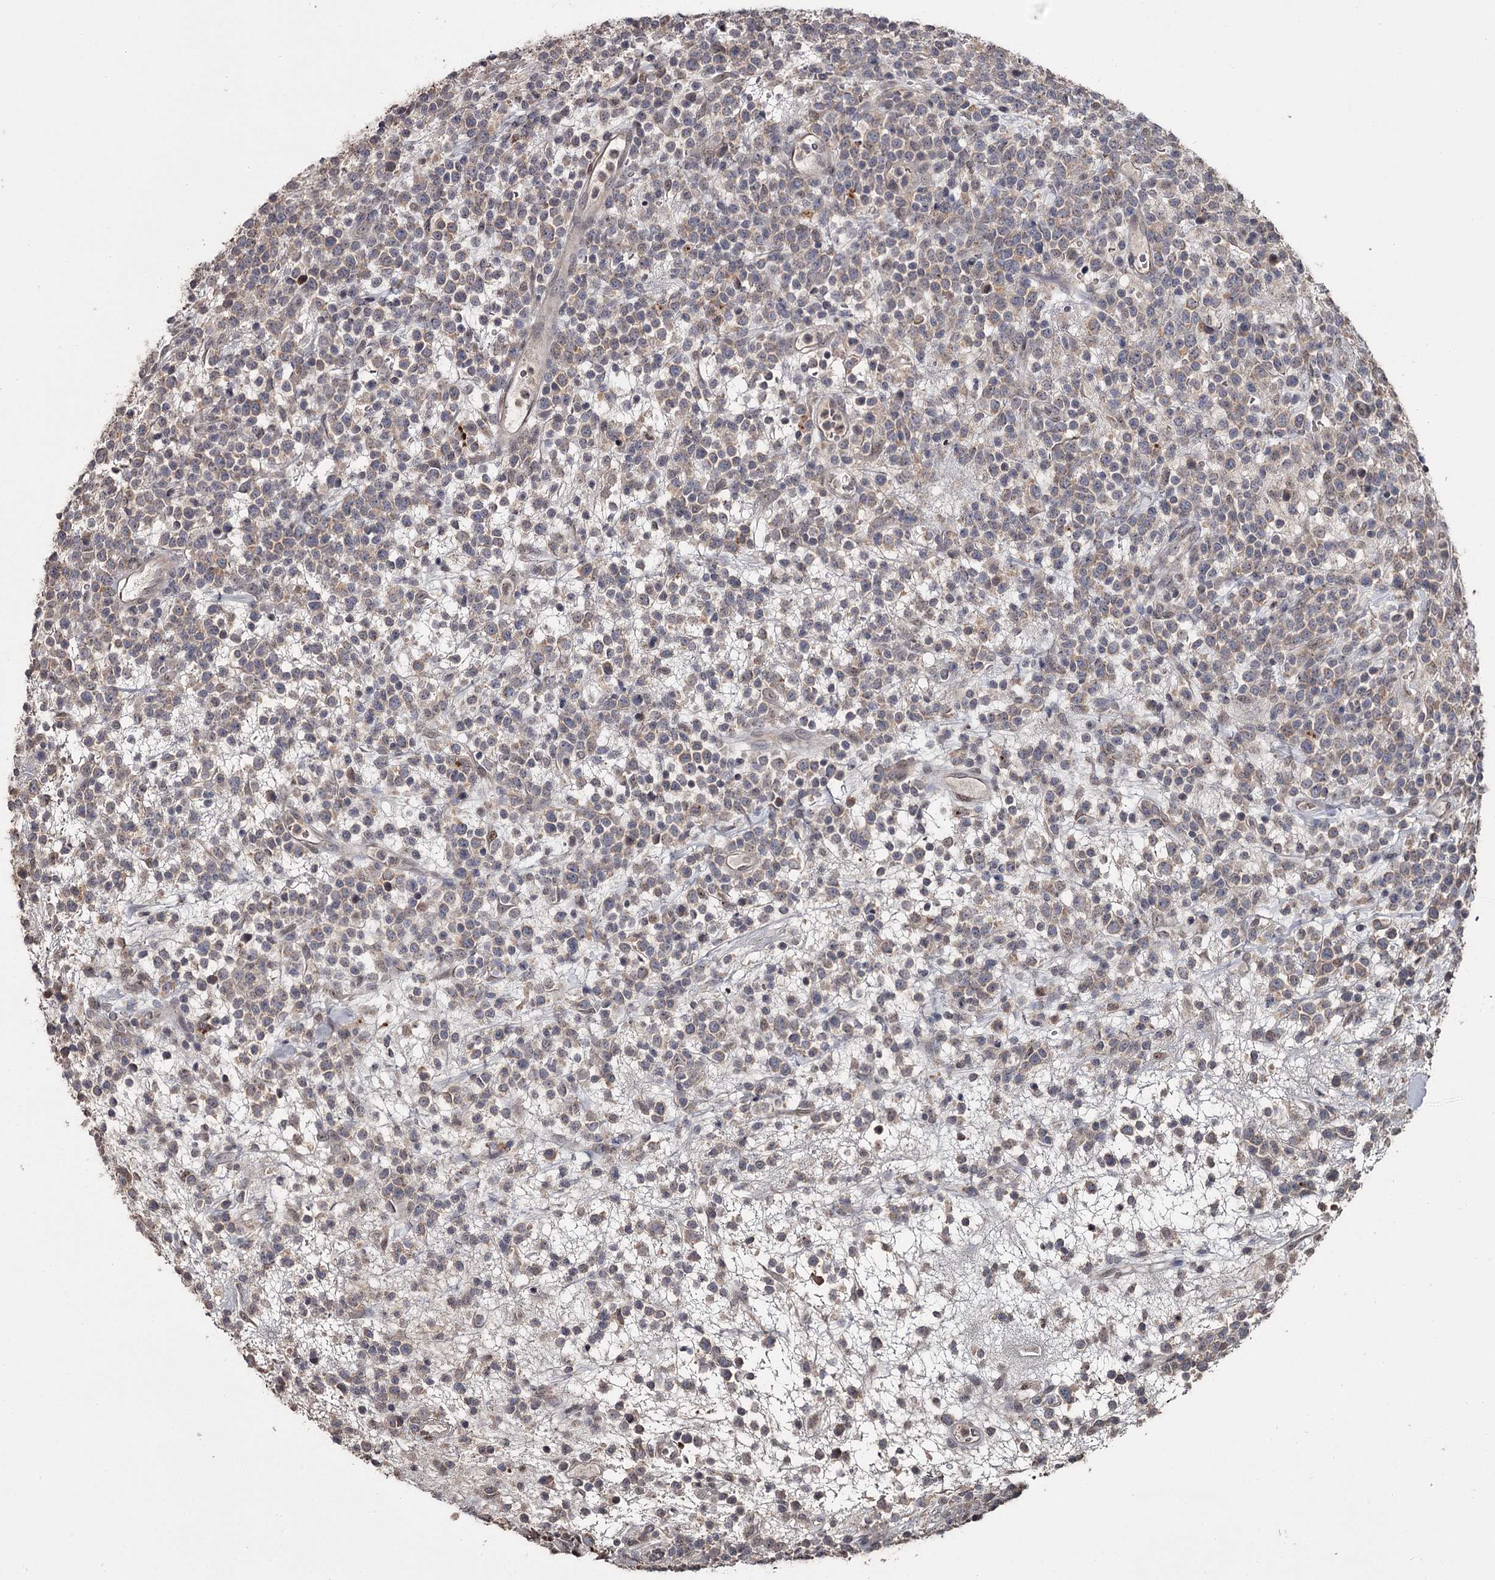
{"staining": {"intensity": "weak", "quantity": ">75%", "location": "cytoplasmic/membranous"}, "tissue": "lymphoma", "cell_type": "Tumor cells", "image_type": "cancer", "snomed": [{"axis": "morphology", "description": "Malignant lymphoma, non-Hodgkin's type, High grade"}, {"axis": "topography", "description": "Colon"}], "caption": "Immunohistochemical staining of human high-grade malignant lymphoma, non-Hodgkin's type shows low levels of weak cytoplasmic/membranous protein expression in about >75% of tumor cells.", "gene": "PRPF40B", "patient": {"sex": "female", "age": 53}}